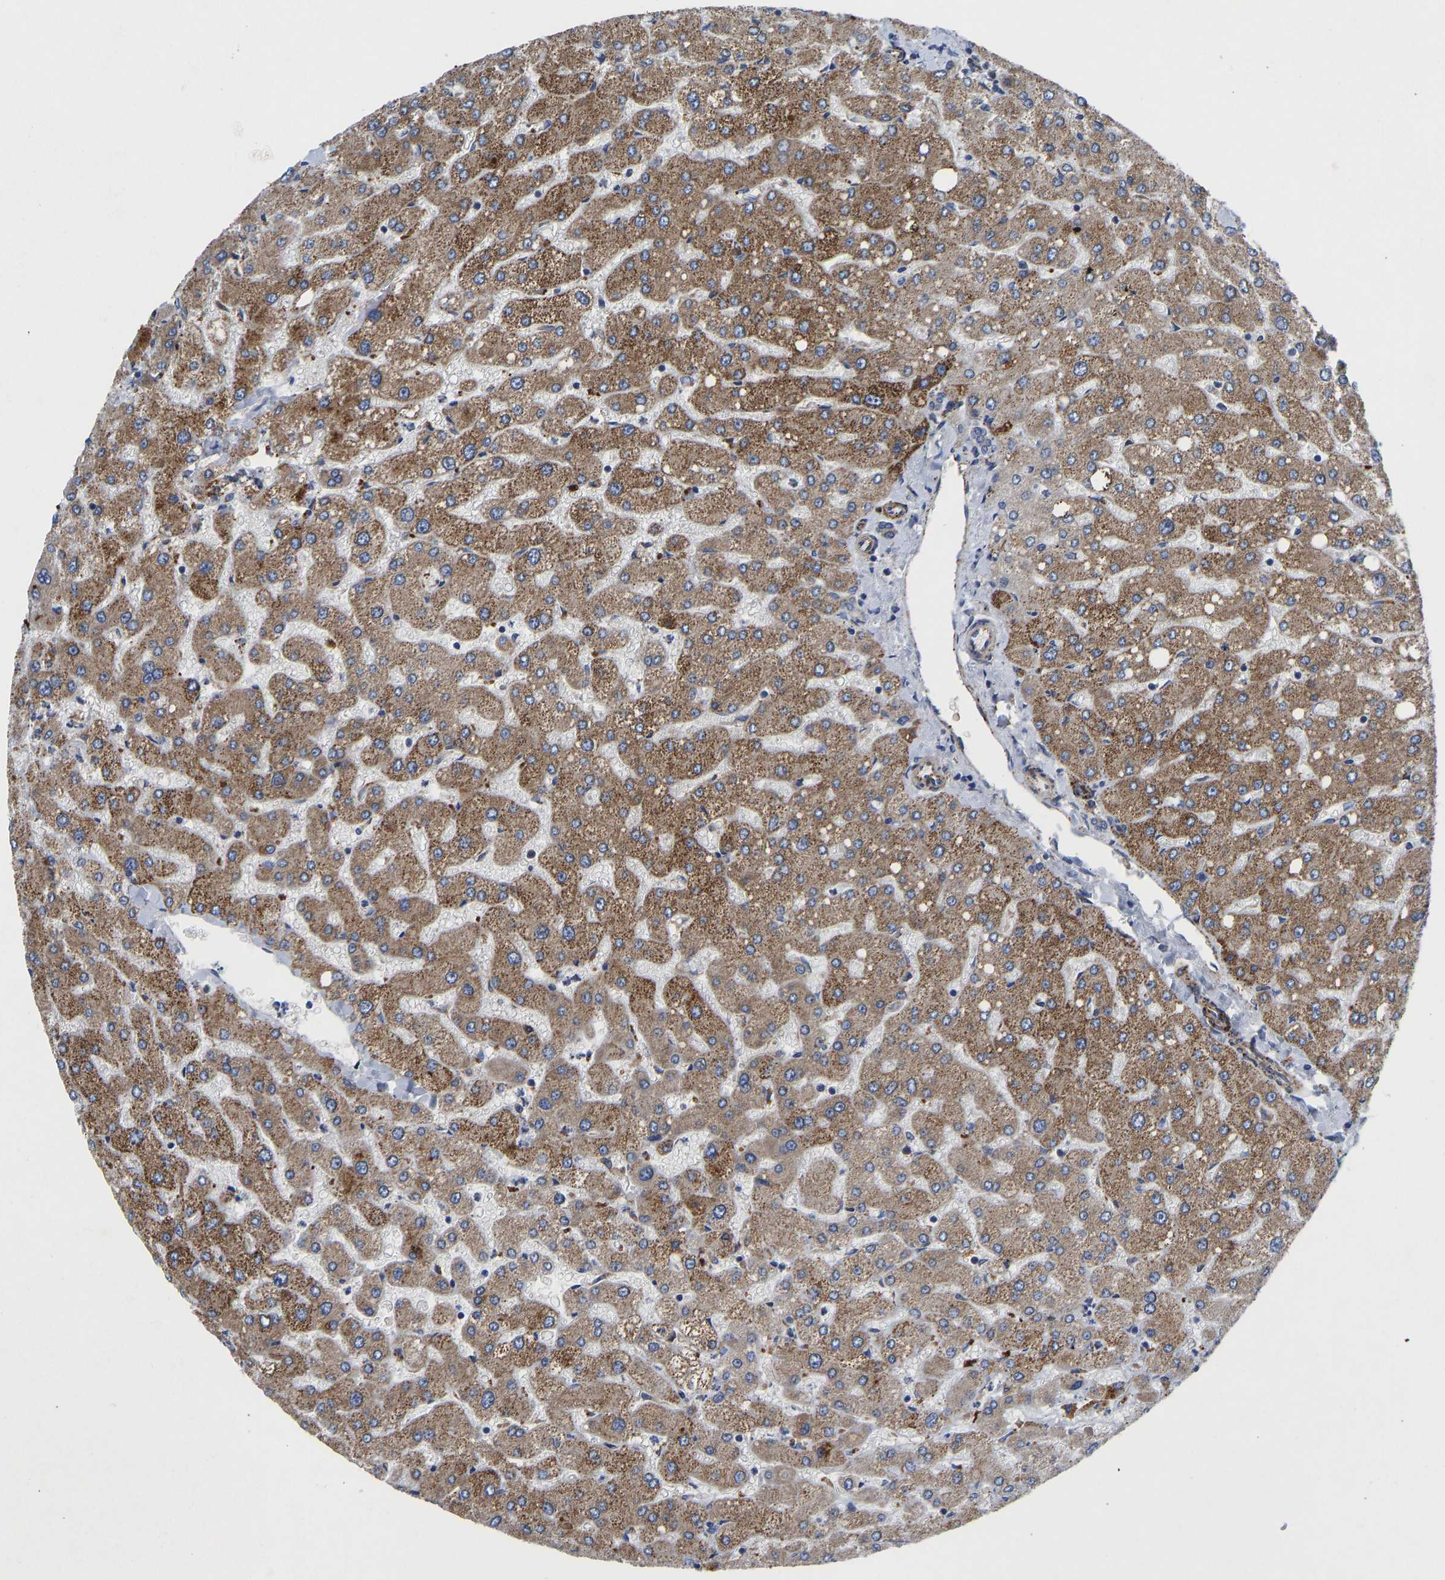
{"staining": {"intensity": "weak", "quantity": "25%-75%", "location": "cytoplasmic/membranous"}, "tissue": "liver", "cell_type": "Cholangiocytes", "image_type": "normal", "snomed": [{"axis": "morphology", "description": "Normal tissue, NOS"}, {"axis": "topography", "description": "Liver"}], "caption": "High-power microscopy captured an IHC micrograph of unremarkable liver, revealing weak cytoplasmic/membranous staining in about 25%-75% of cholangiocytes.", "gene": "TMEM38B", "patient": {"sex": "male", "age": 55}}